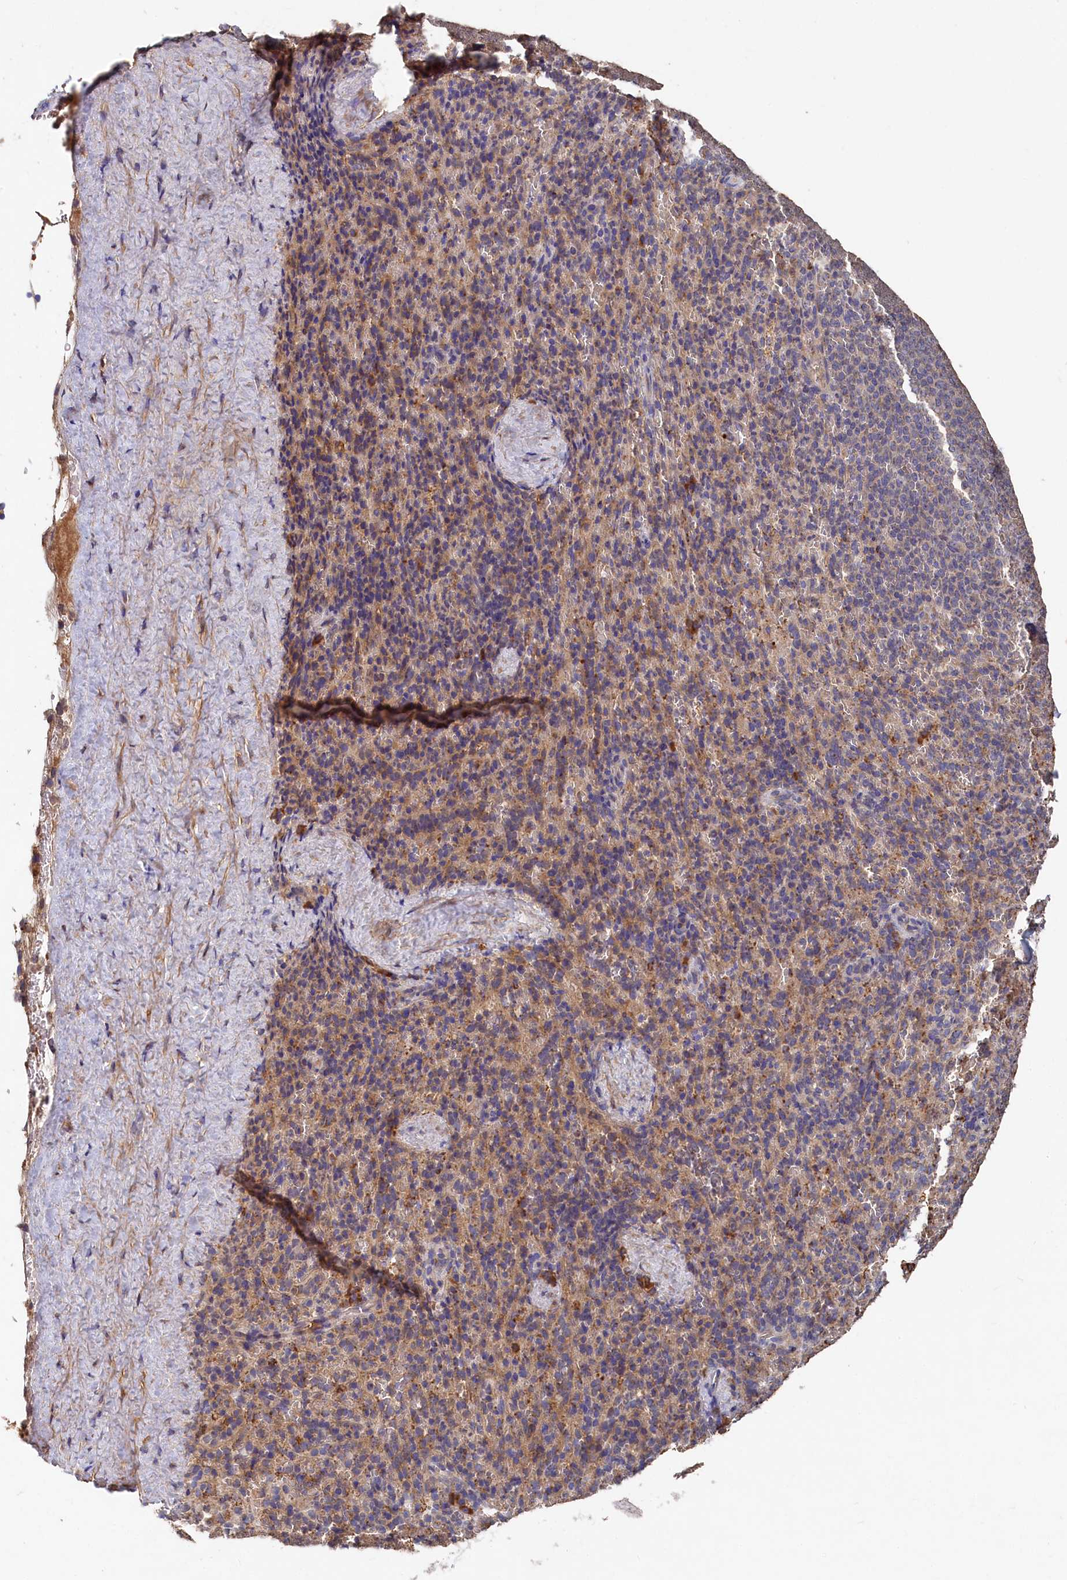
{"staining": {"intensity": "negative", "quantity": "none", "location": "none"}, "tissue": "spleen", "cell_type": "Cells in red pulp", "image_type": "normal", "snomed": [{"axis": "morphology", "description": "Normal tissue, NOS"}, {"axis": "topography", "description": "Spleen"}], "caption": "A histopathology image of spleen stained for a protein exhibits no brown staining in cells in red pulp.", "gene": "DHRS11", "patient": {"sex": "female", "age": 21}}